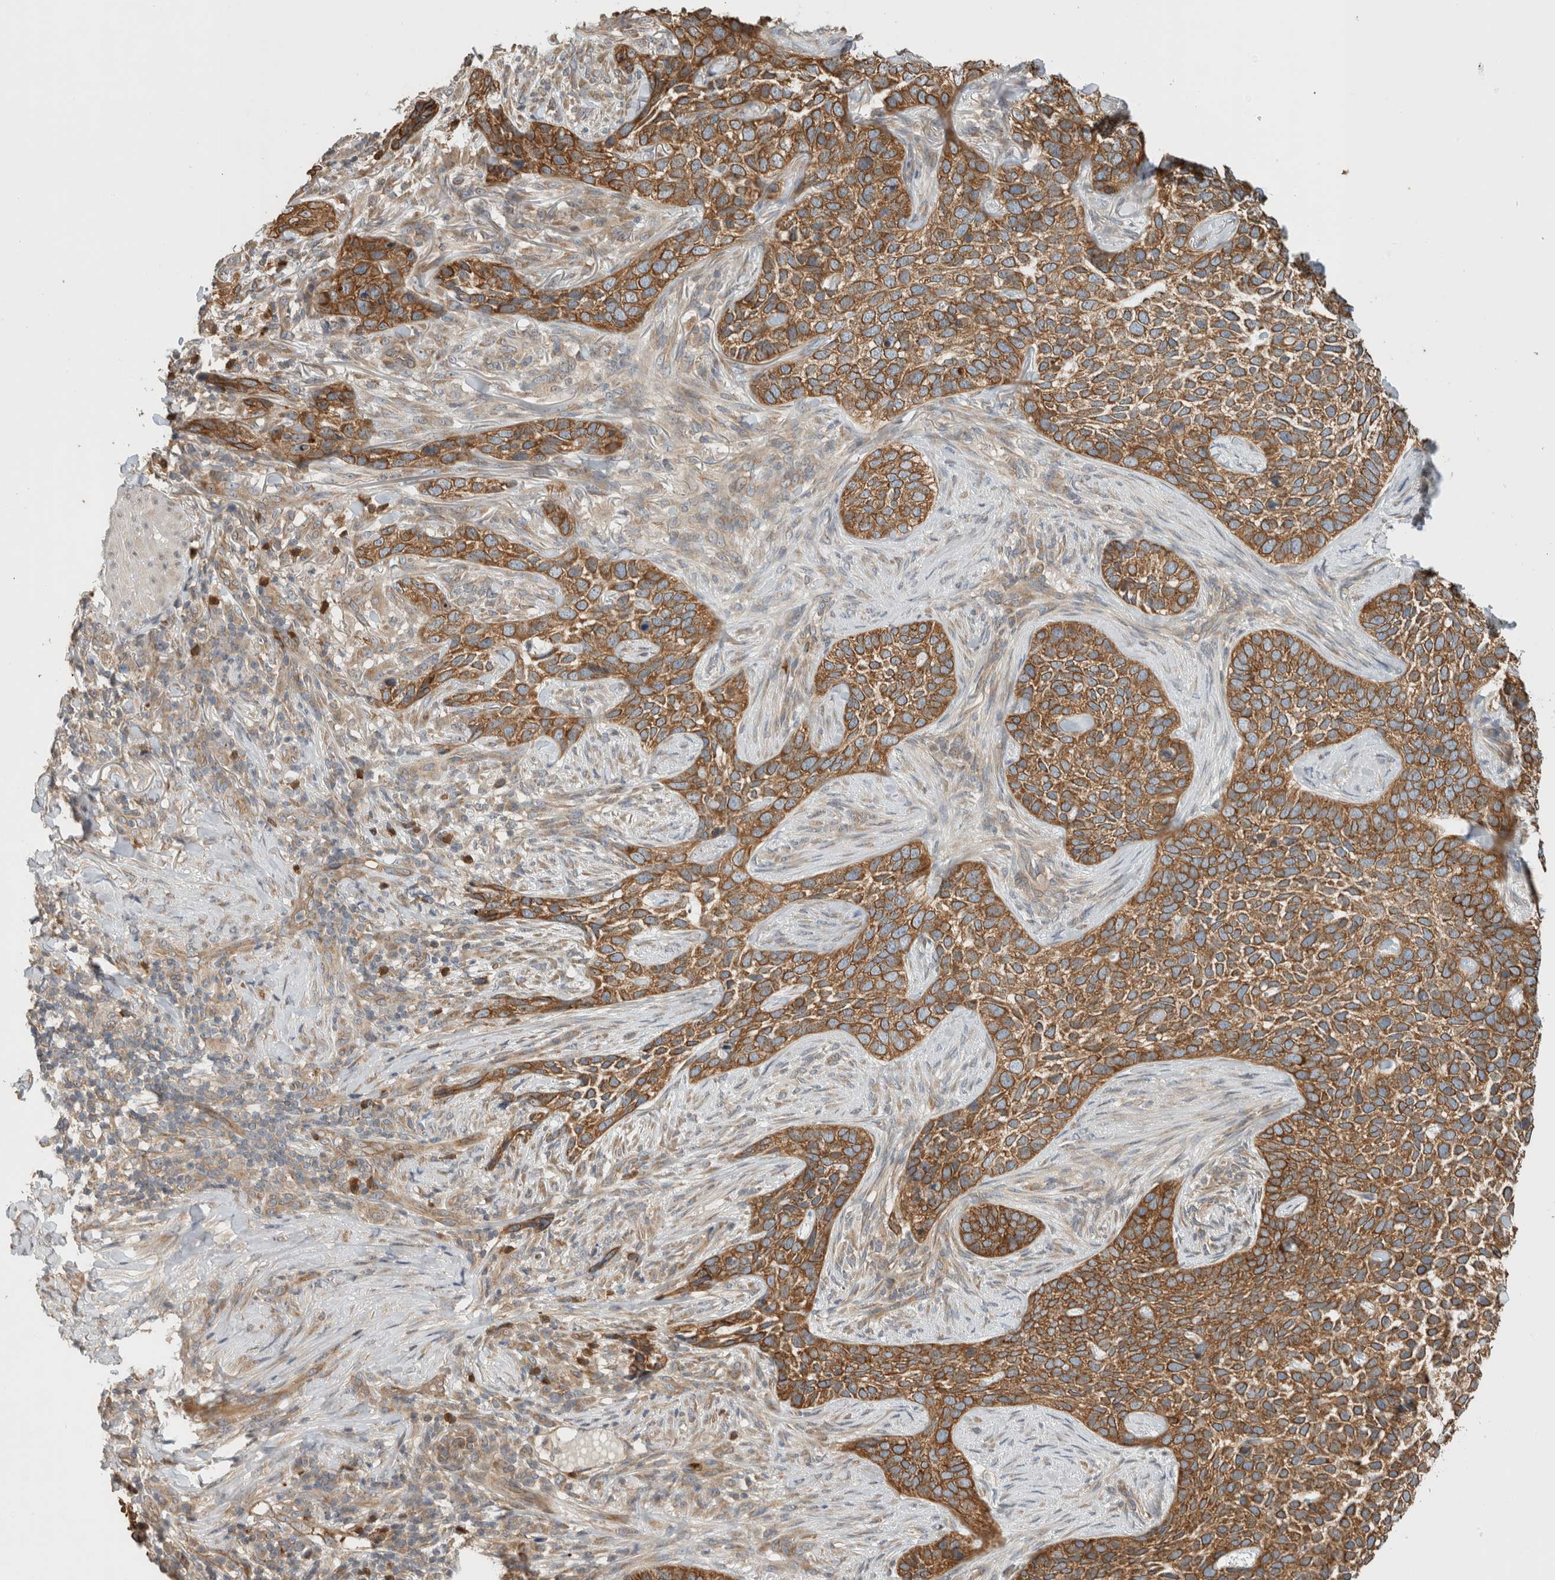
{"staining": {"intensity": "strong", "quantity": ">75%", "location": "cytoplasmic/membranous"}, "tissue": "skin cancer", "cell_type": "Tumor cells", "image_type": "cancer", "snomed": [{"axis": "morphology", "description": "Basal cell carcinoma"}, {"axis": "topography", "description": "Skin"}], "caption": "IHC (DAB) staining of human skin basal cell carcinoma shows strong cytoplasmic/membranous protein expression in approximately >75% of tumor cells.", "gene": "PUM1", "patient": {"sex": "female", "age": 64}}